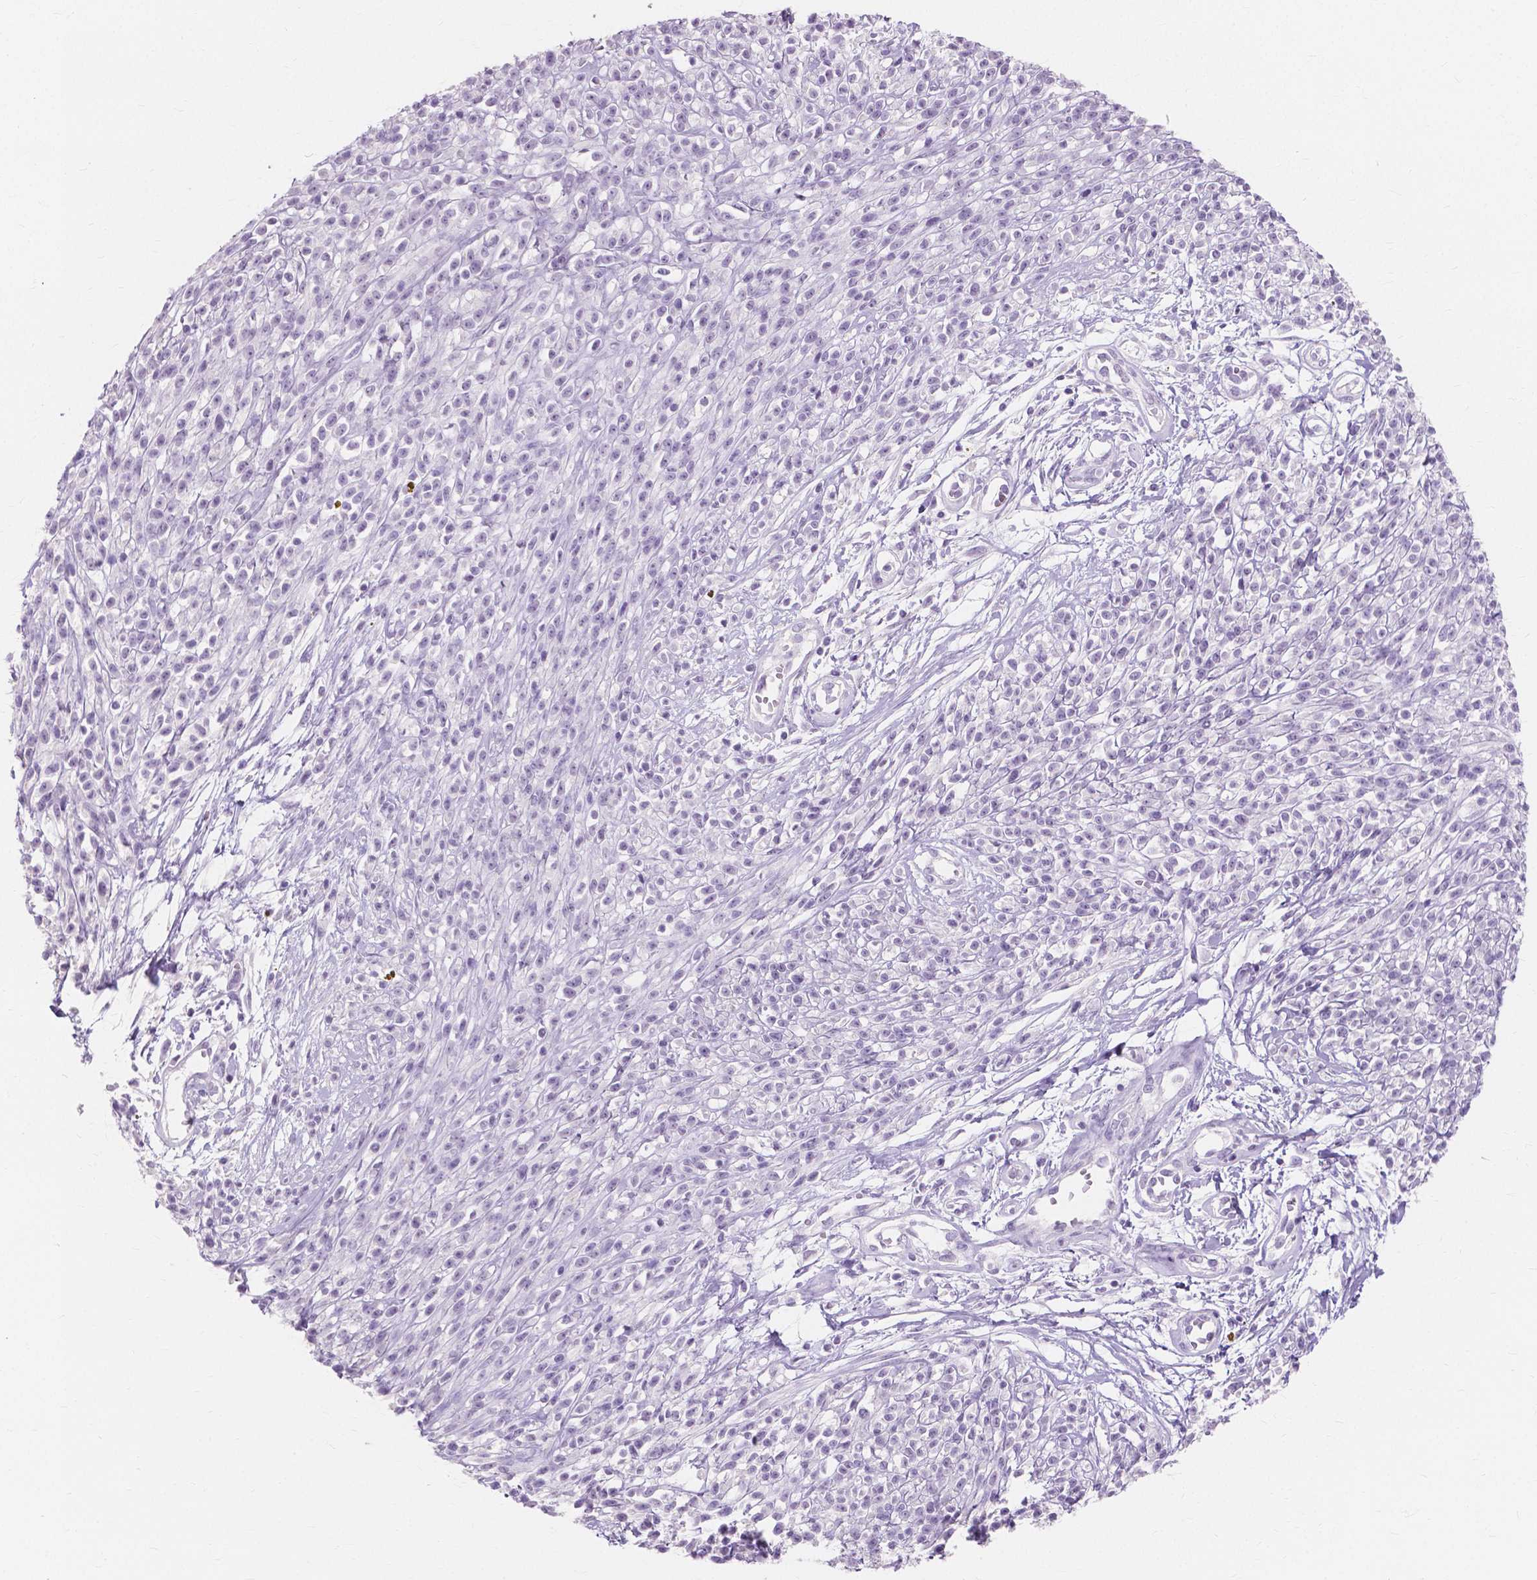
{"staining": {"intensity": "negative", "quantity": "none", "location": "none"}, "tissue": "melanoma", "cell_type": "Tumor cells", "image_type": "cancer", "snomed": [{"axis": "morphology", "description": "Malignant melanoma, NOS"}, {"axis": "topography", "description": "Skin"}, {"axis": "topography", "description": "Skin of trunk"}], "caption": "Image shows no protein positivity in tumor cells of melanoma tissue.", "gene": "MUC12", "patient": {"sex": "male", "age": 74}}